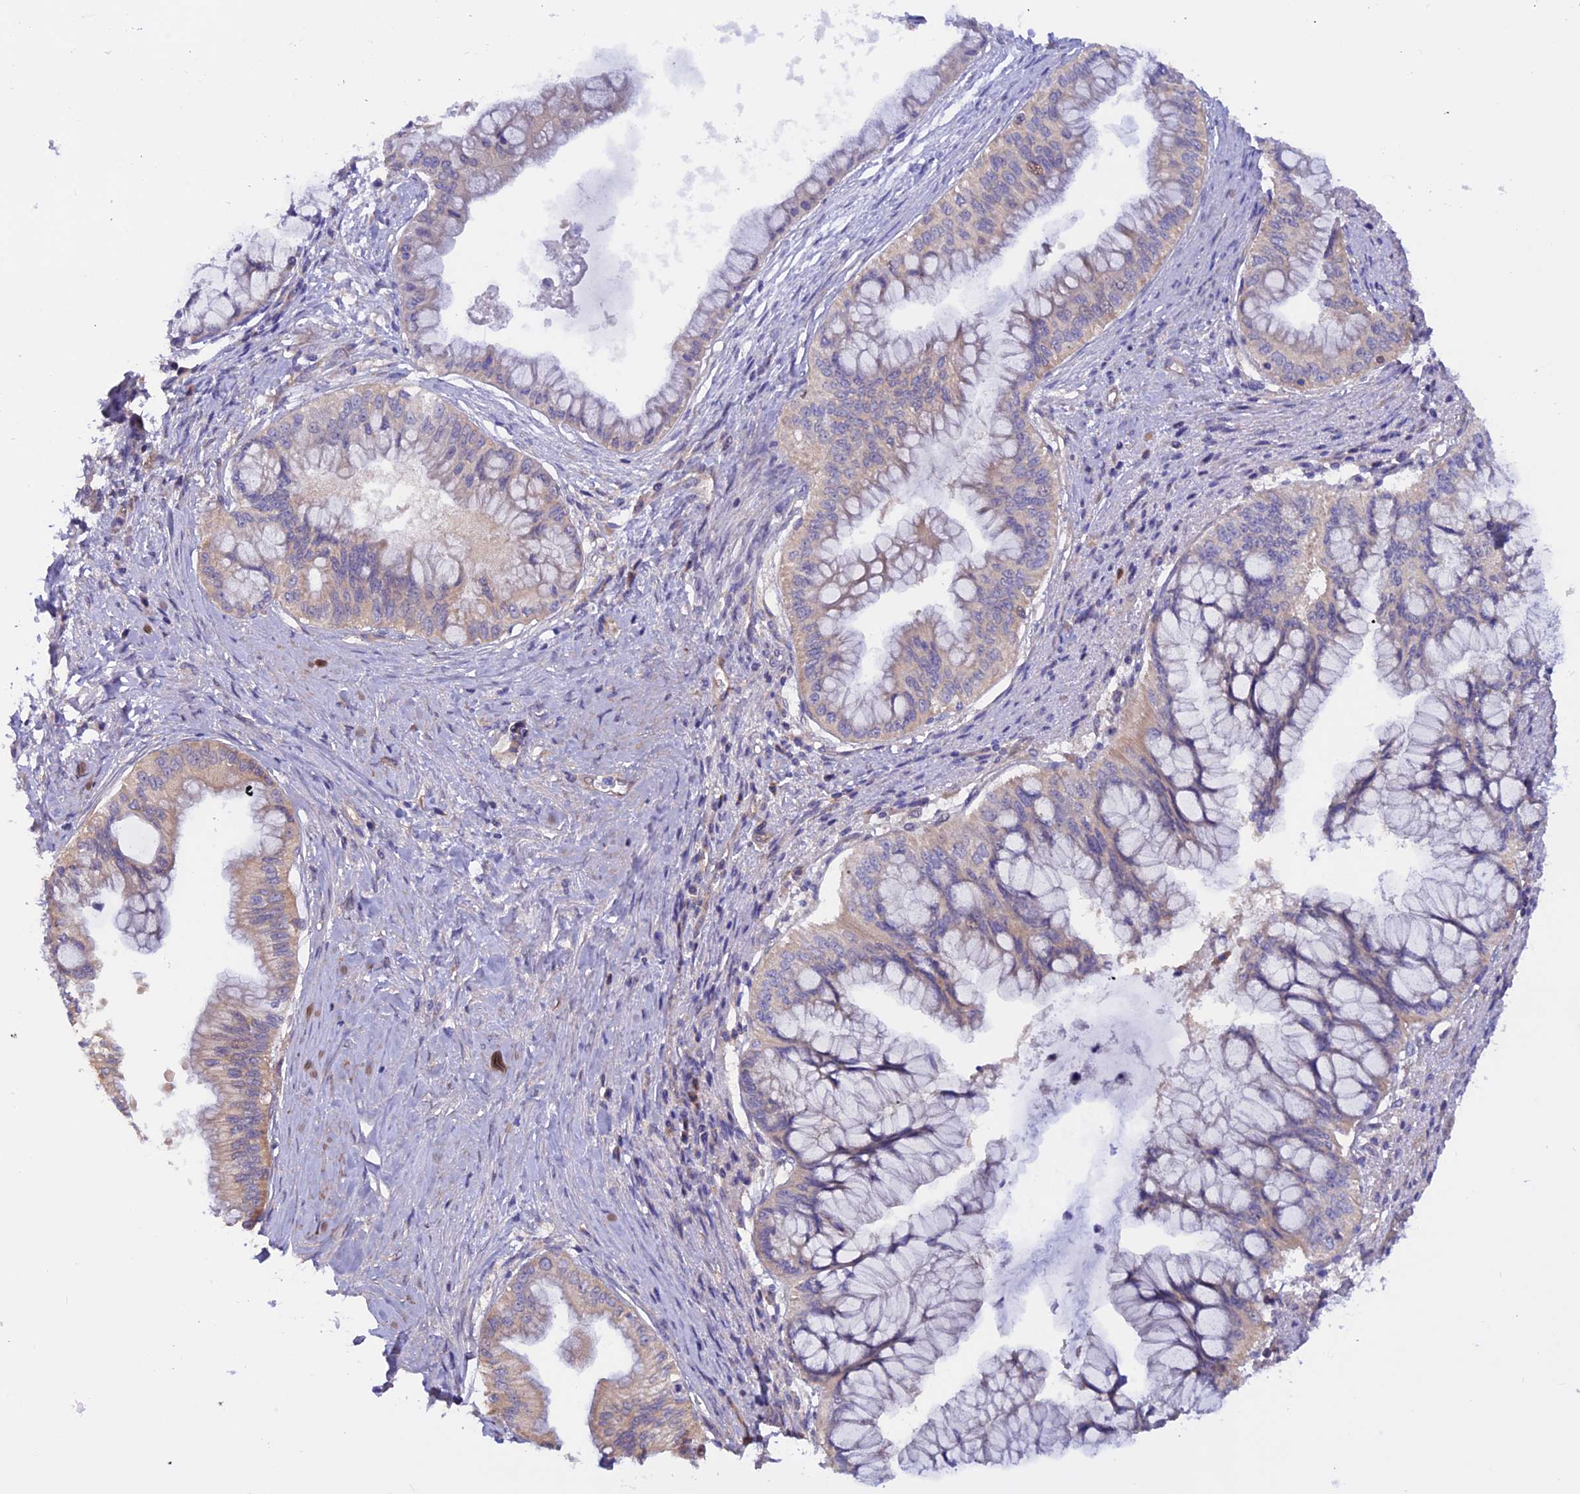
{"staining": {"intensity": "weak", "quantity": "<25%", "location": "cytoplasmic/membranous"}, "tissue": "pancreatic cancer", "cell_type": "Tumor cells", "image_type": "cancer", "snomed": [{"axis": "morphology", "description": "Adenocarcinoma, NOS"}, {"axis": "topography", "description": "Pancreas"}], "caption": "Adenocarcinoma (pancreatic) was stained to show a protein in brown. There is no significant positivity in tumor cells.", "gene": "HYCC1", "patient": {"sex": "male", "age": 46}}